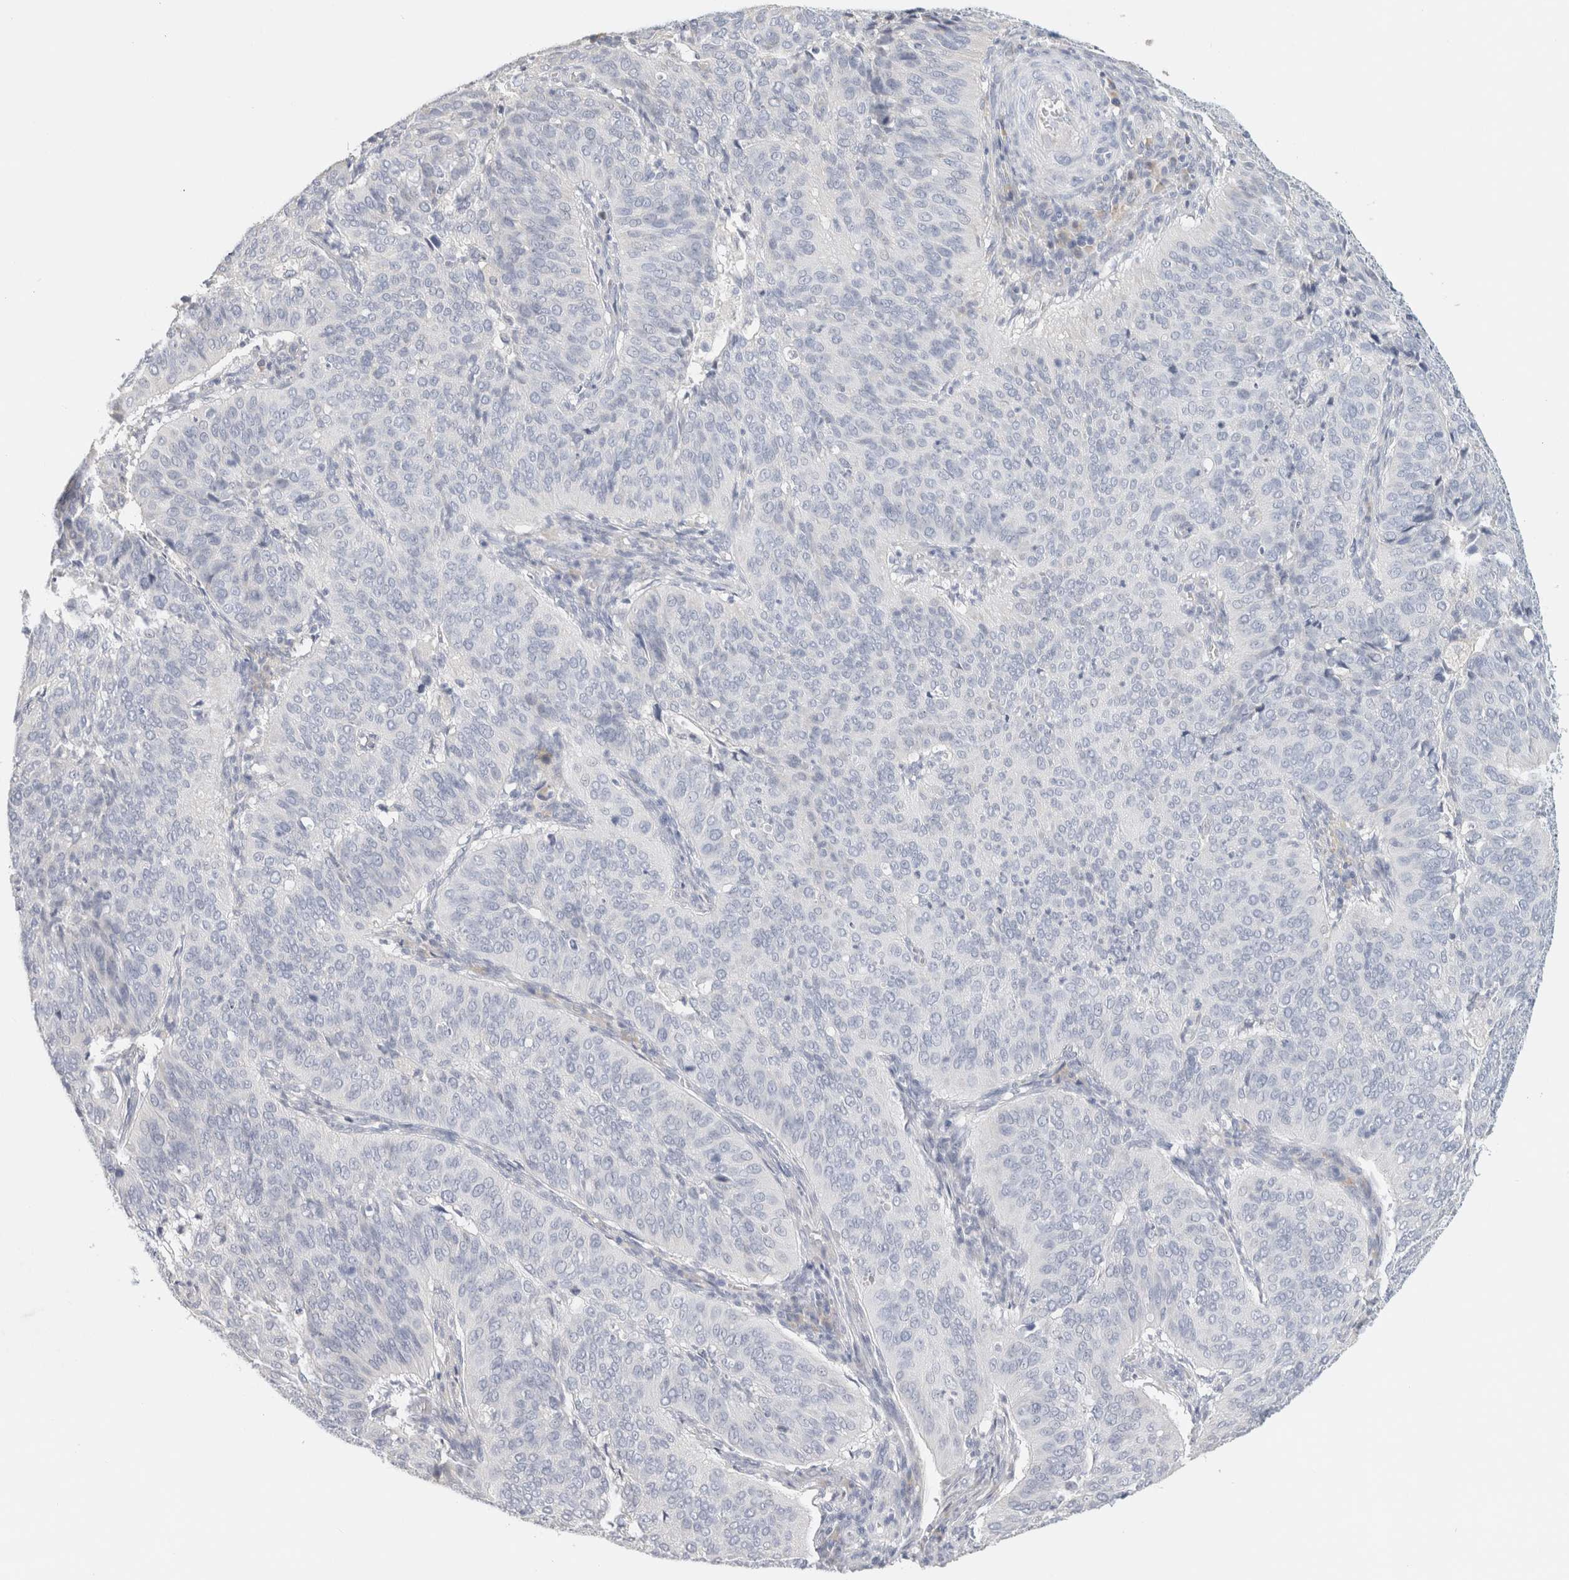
{"staining": {"intensity": "negative", "quantity": "none", "location": "none"}, "tissue": "cervical cancer", "cell_type": "Tumor cells", "image_type": "cancer", "snomed": [{"axis": "morphology", "description": "Normal tissue, NOS"}, {"axis": "morphology", "description": "Squamous cell carcinoma, NOS"}, {"axis": "topography", "description": "Cervix"}], "caption": "Cervical cancer (squamous cell carcinoma) was stained to show a protein in brown. There is no significant positivity in tumor cells.", "gene": "NEFM", "patient": {"sex": "female", "age": 39}}